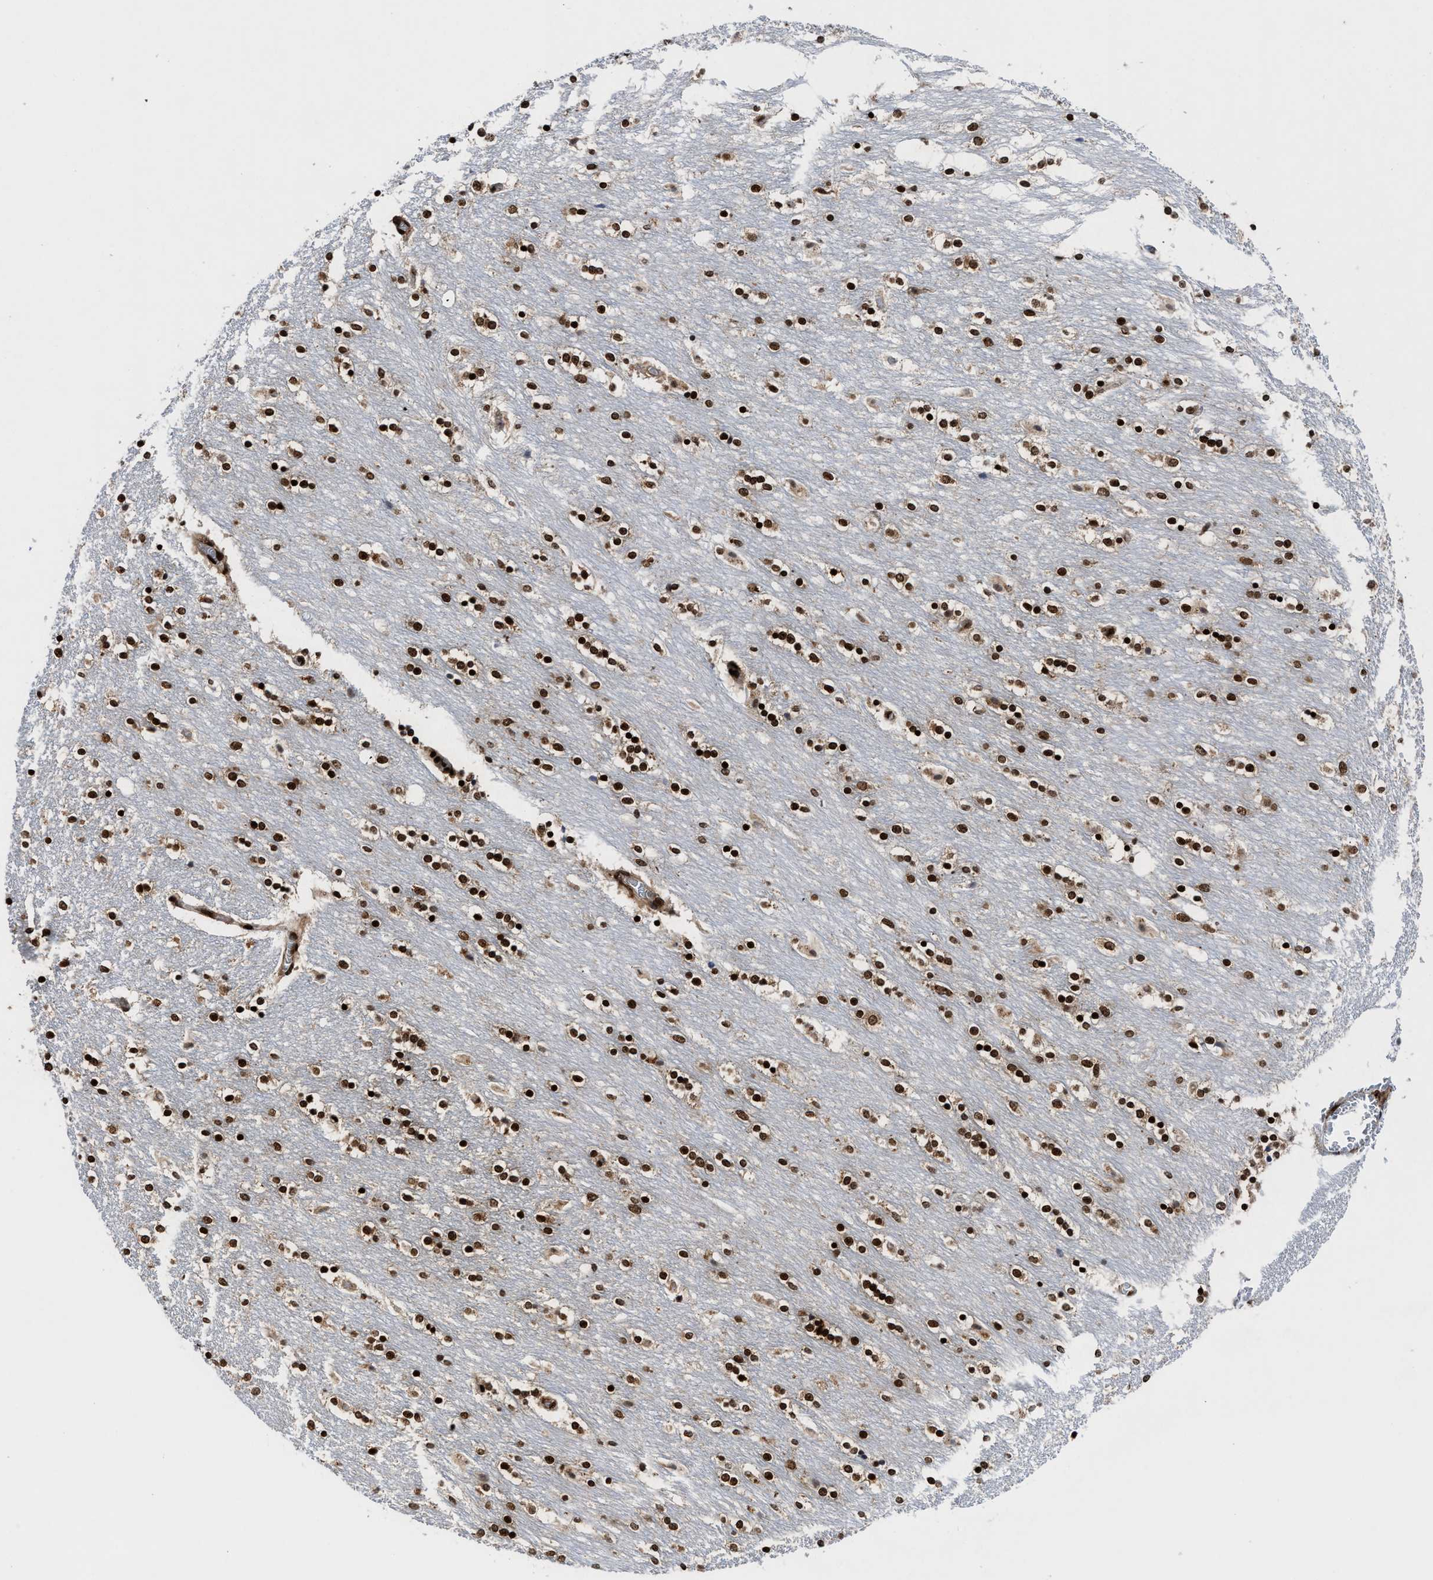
{"staining": {"intensity": "strong", "quantity": ">75%", "location": "nuclear"}, "tissue": "caudate", "cell_type": "Glial cells", "image_type": "normal", "snomed": [{"axis": "morphology", "description": "Normal tissue, NOS"}, {"axis": "topography", "description": "Lateral ventricle wall"}], "caption": "Protein analysis of unremarkable caudate demonstrates strong nuclear expression in about >75% of glial cells. (Stains: DAB (3,3'-diaminobenzidine) in brown, nuclei in blue, Microscopy: brightfield microscopy at high magnification).", "gene": "ALYREF", "patient": {"sex": "female", "age": 54}}